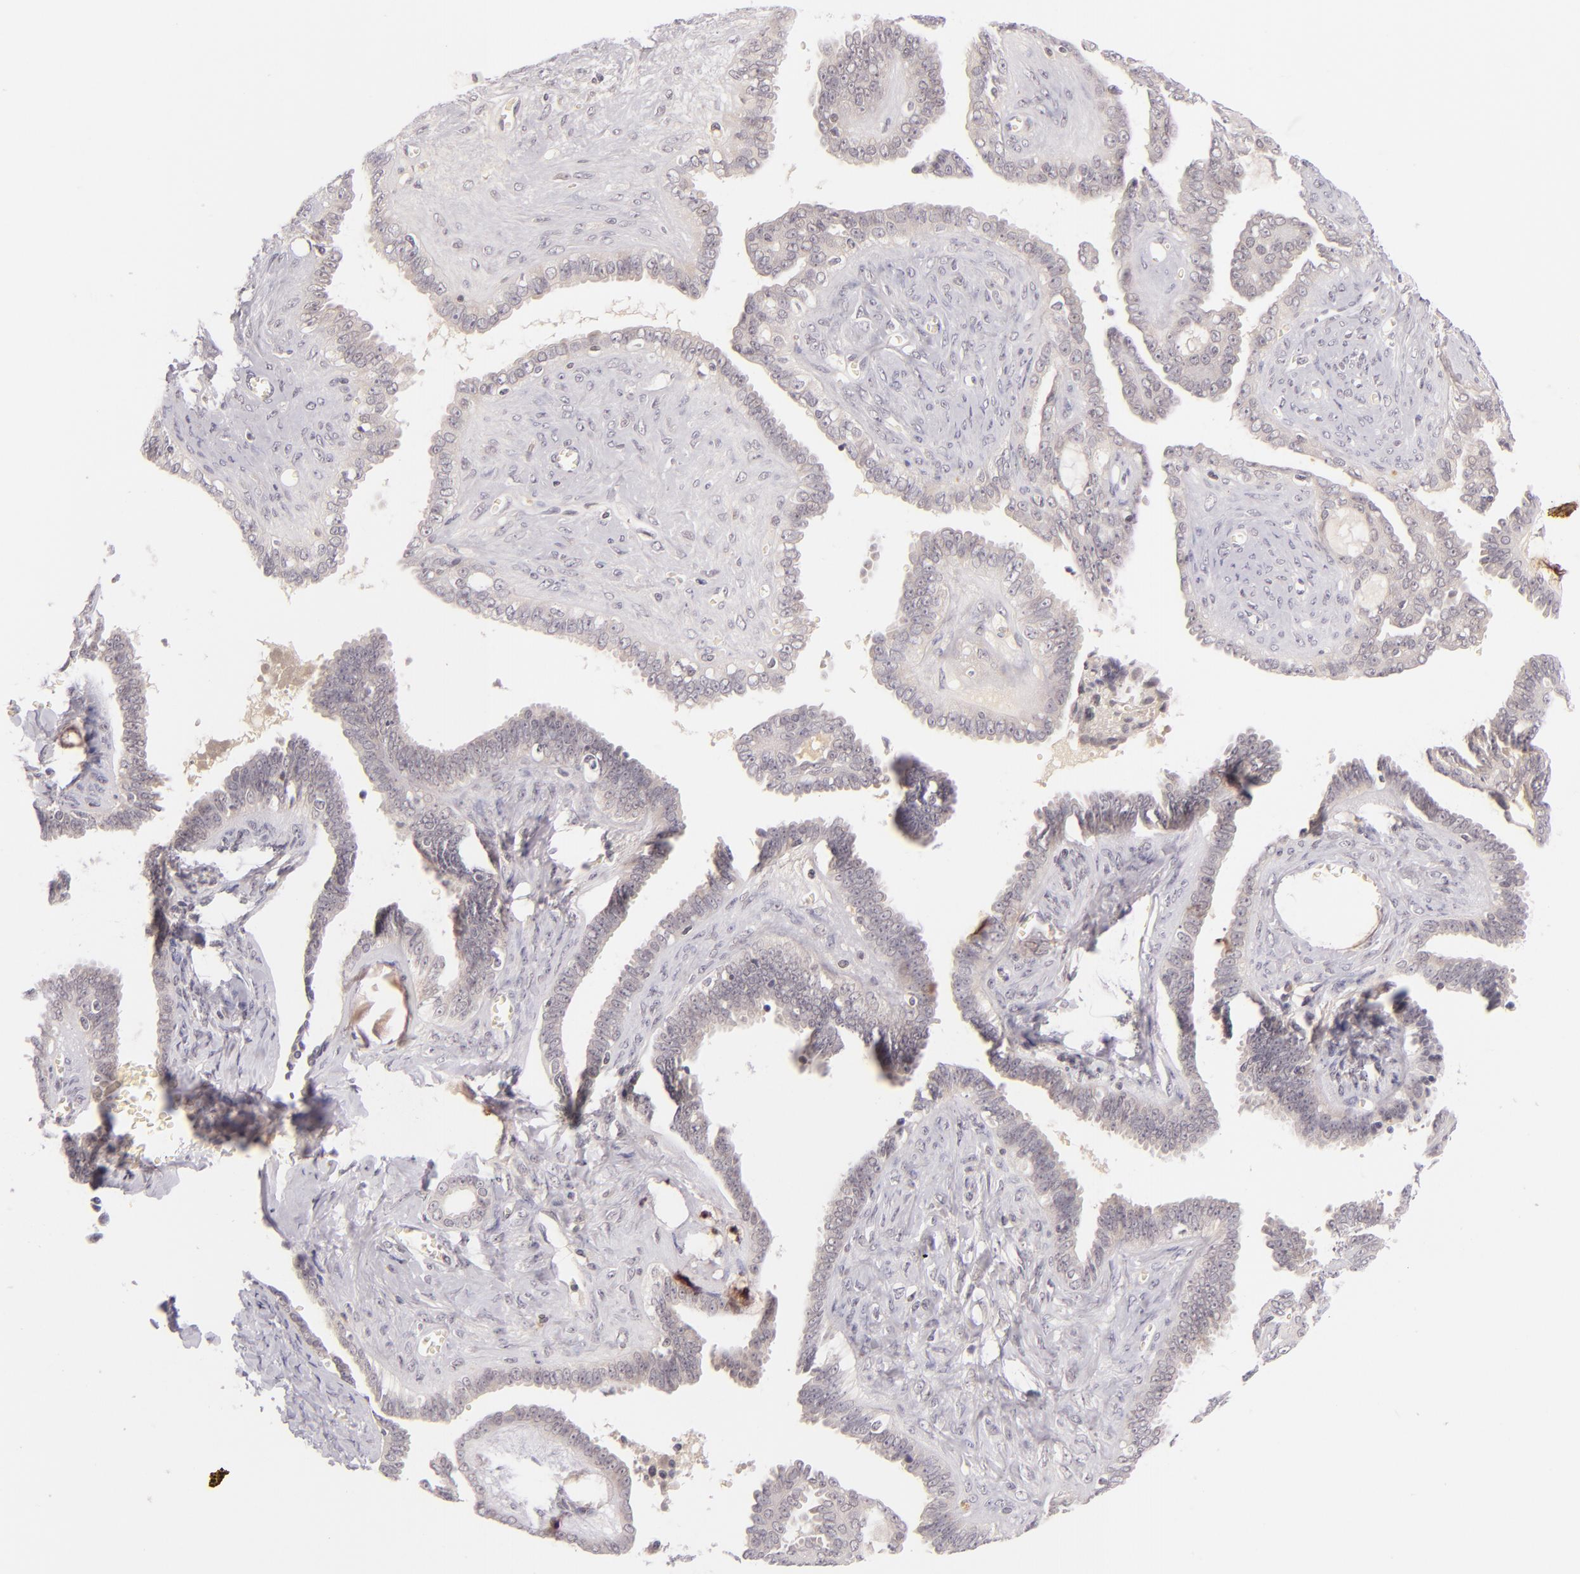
{"staining": {"intensity": "negative", "quantity": "none", "location": "none"}, "tissue": "ovarian cancer", "cell_type": "Tumor cells", "image_type": "cancer", "snomed": [{"axis": "morphology", "description": "Cystadenocarcinoma, serous, NOS"}, {"axis": "topography", "description": "Ovary"}], "caption": "Immunohistochemistry (IHC) photomicrograph of neoplastic tissue: human ovarian serous cystadenocarcinoma stained with DAB demonstrates no significant protein expression in tumor cells. (Brightfield microscopy of DAB immunohistochemistry at high magnification).", "gene": "CASP8", "patient": {"sex": "female", "age": 71}}